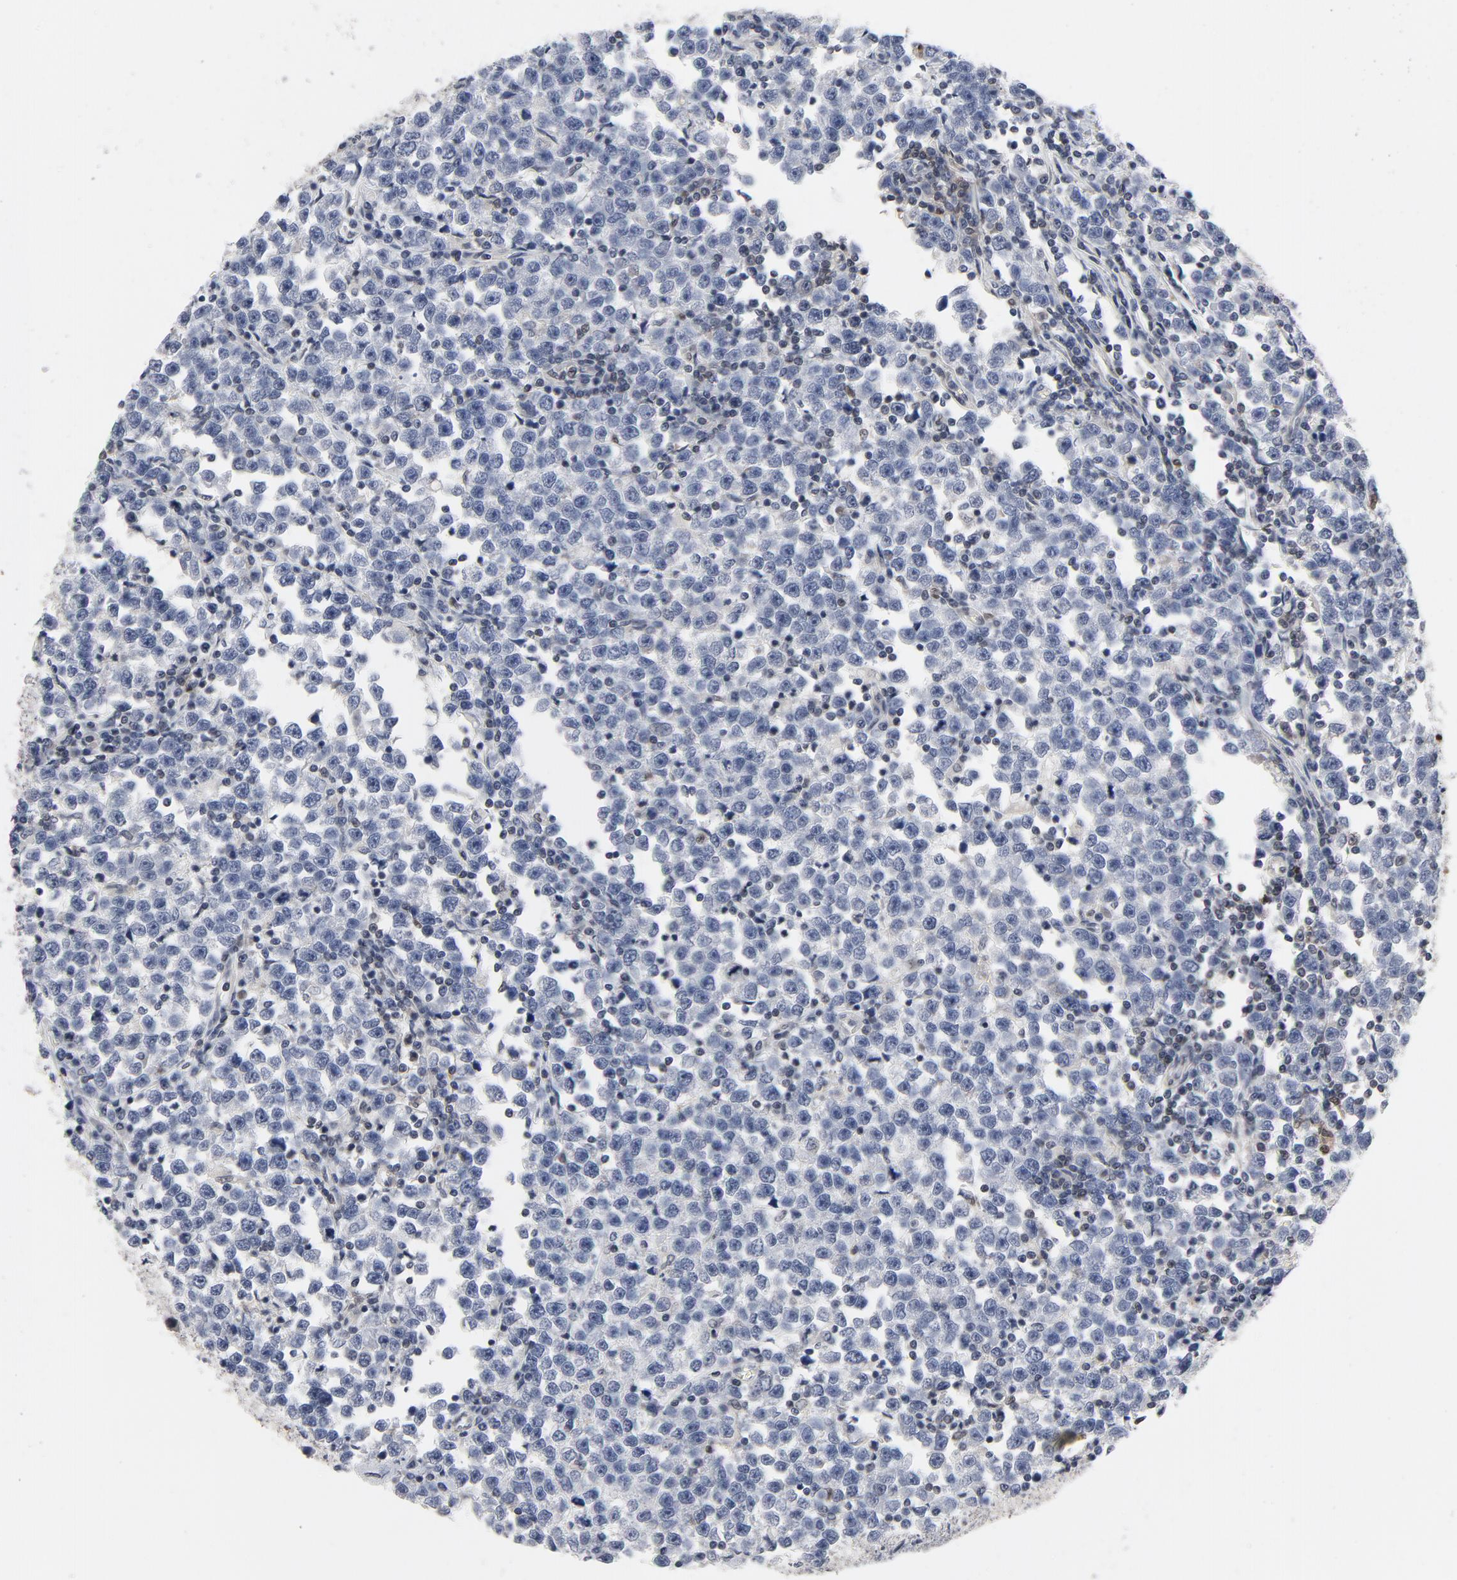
{"staining": {"intensity": "negative", "quantity": "none", "location": "none"}, "tissue": "testis cancer", "cell_type": "Tumor cells", "image_type": "cancer", "snomed": [{"axis": "morphology", "description": "Seminoma, NOS"}, {"axis": "topography", "description": "Testis"}], "caption": "Immunohistochemistry of human testis cancer reveals no staining in tumor cells.", "gene": "NFKB1", "patient": {"sex": "male", "age": 43}}